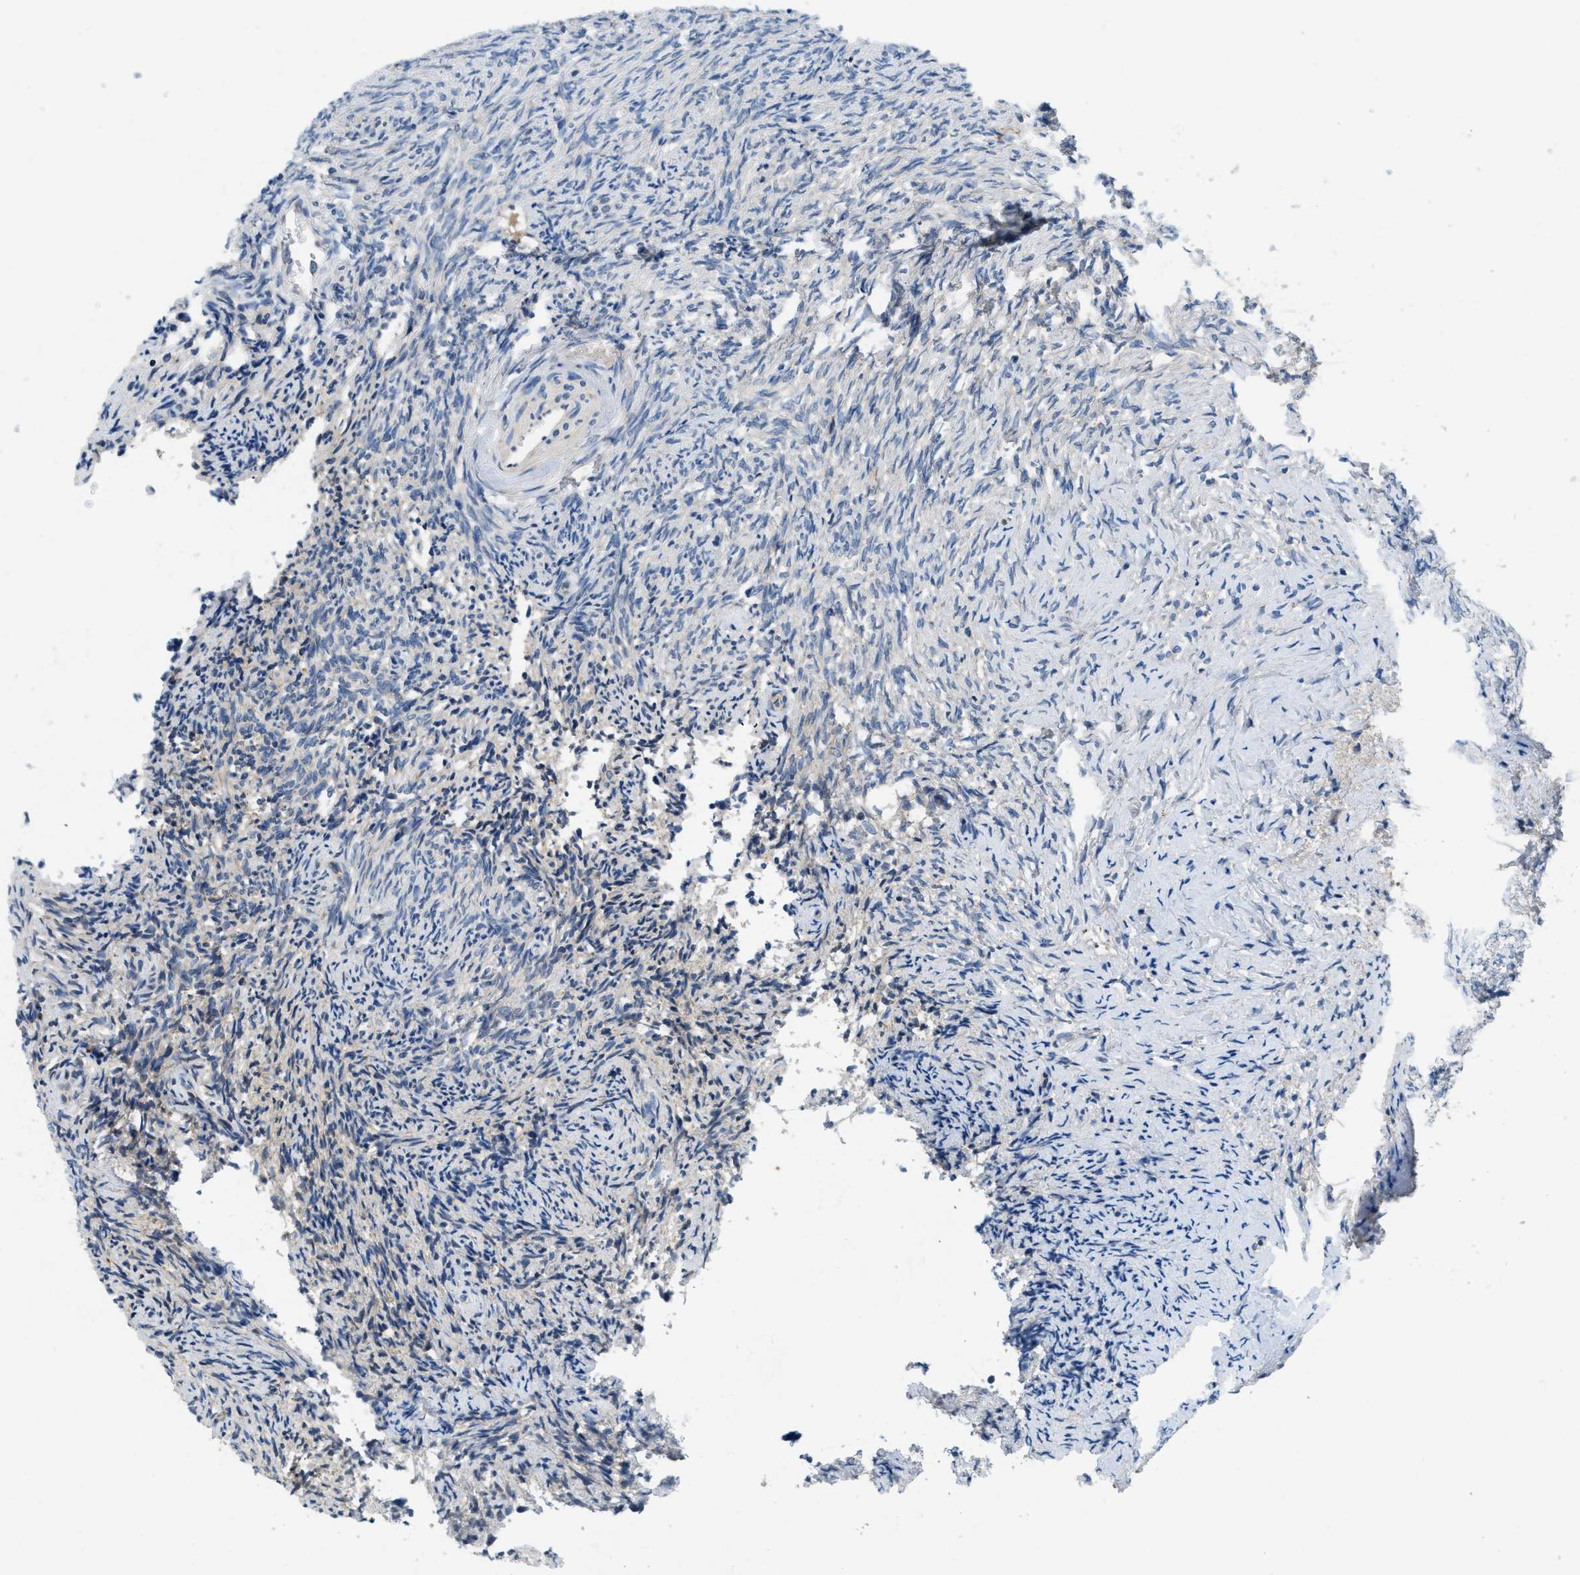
{"staining": {"intensity": "negative", "quantity": "none", "location": "none"}, "tissue": "ovary", "cell_type": "Ovarian stroma cells", "image_type": "normal", "snomed": [{"axis": "morphology", "description": "Normal tissue, NOS"}, {"axis": "topography", "description": "Ovary"}], "caption": "High power microscopy image of an immunohistochemistry (IHC) micrograph of unremarkable ovary, revealing no significant positivity in ovarian stroma cells.", "gene": "PNKD", "patient": {"sex": "female", "age": 41}}